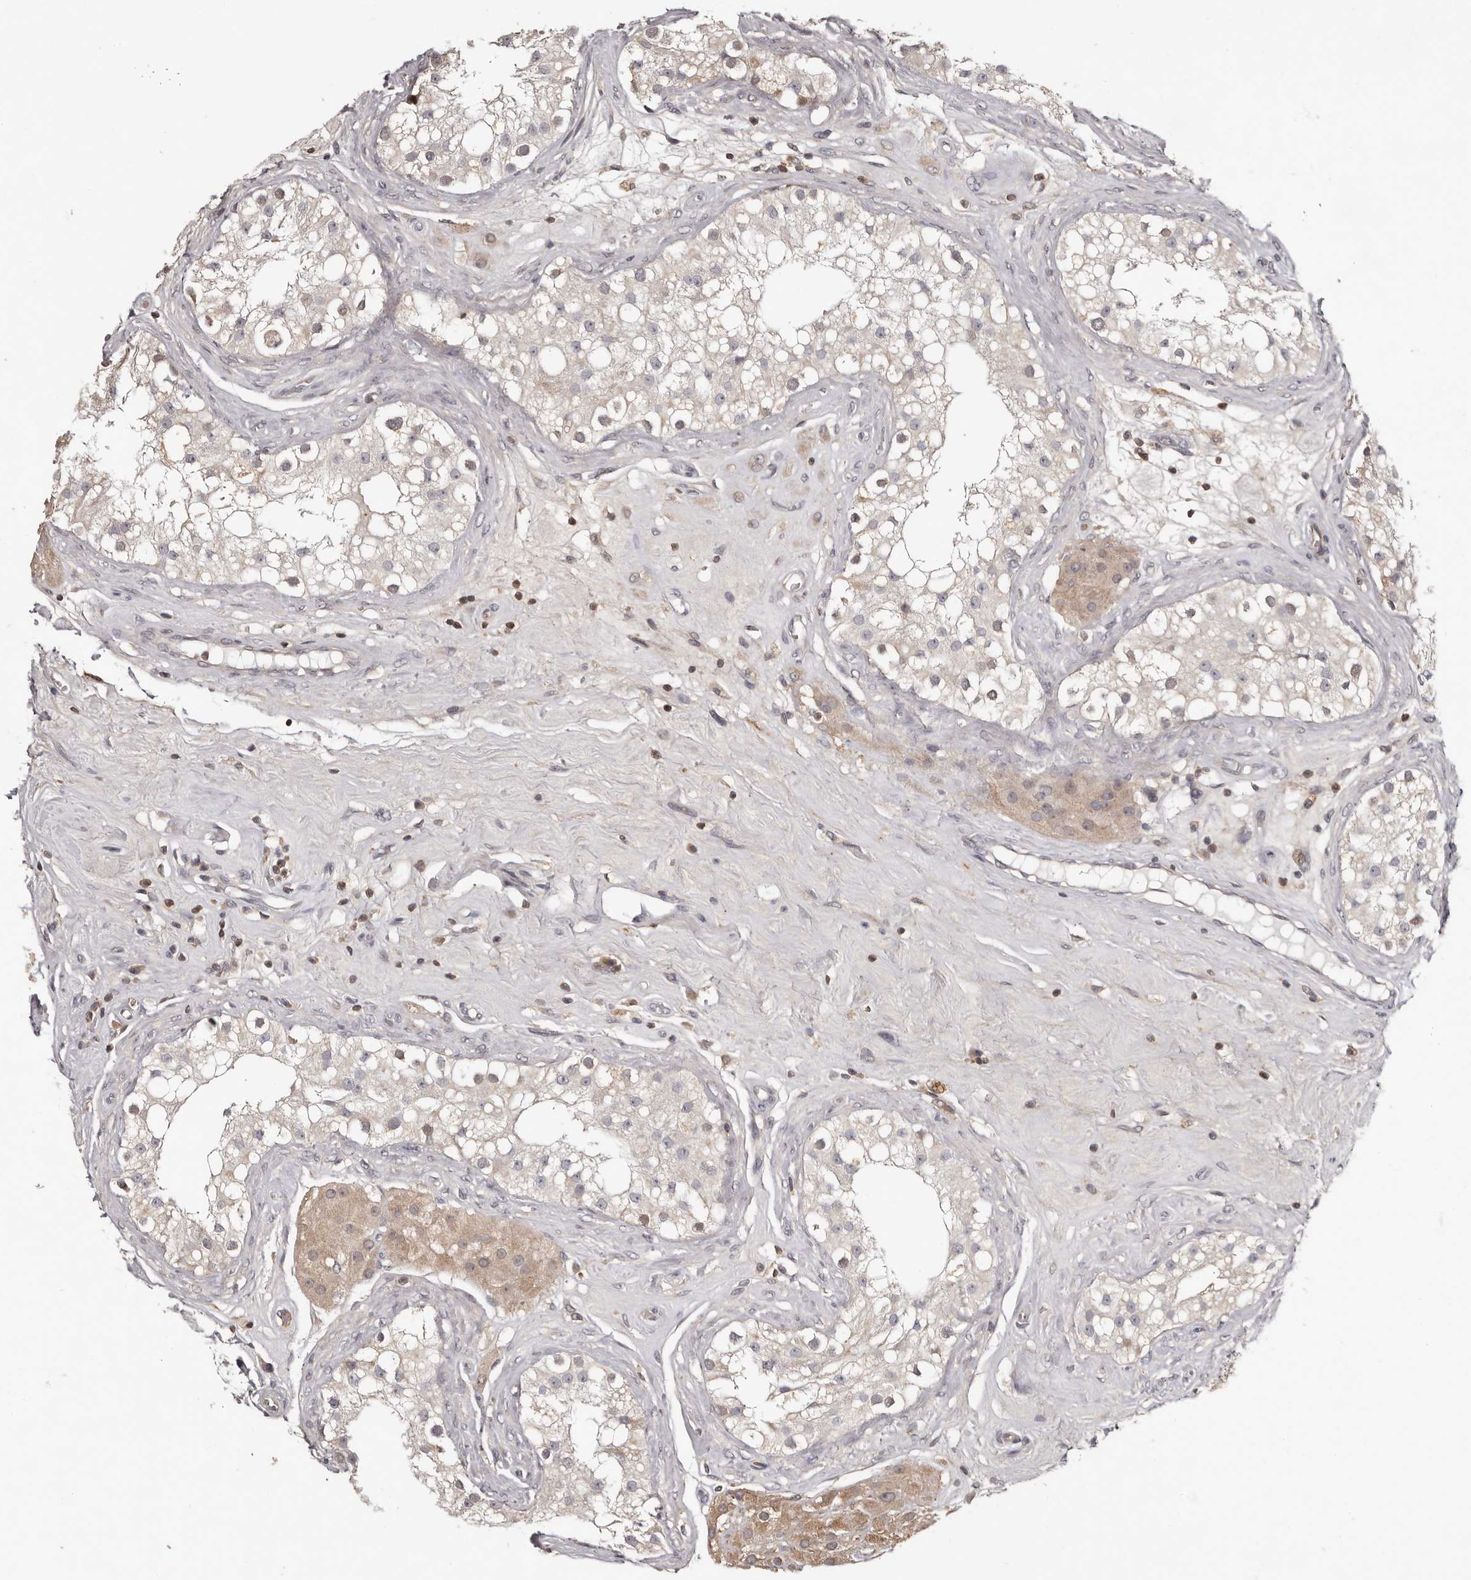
{"staining": {"intensity": "weak", "quantity": "25%-75%", "location": "cytoplasmic/membranous,nuclear"}, "tissue": "testis", "cell_type": "Cells in seminiferous ducts", "image_type": "normal", "snomed": [{"axis": "morphology", "description": "Normal tissue, NOS"}, {"axis": "topography", "description": "Testis"}], "caption": "Immunohistochemical staining of normal testis displays low levels of weak cytoplasmic/membranous,nuclear positivity in about 25%-75% of cells in seminiferous ducts. (Brightfield microscopy of DAB IHC at high magnification).", "gene": "ANKRD44", "patient": {"sex": "male", "age": 84}}